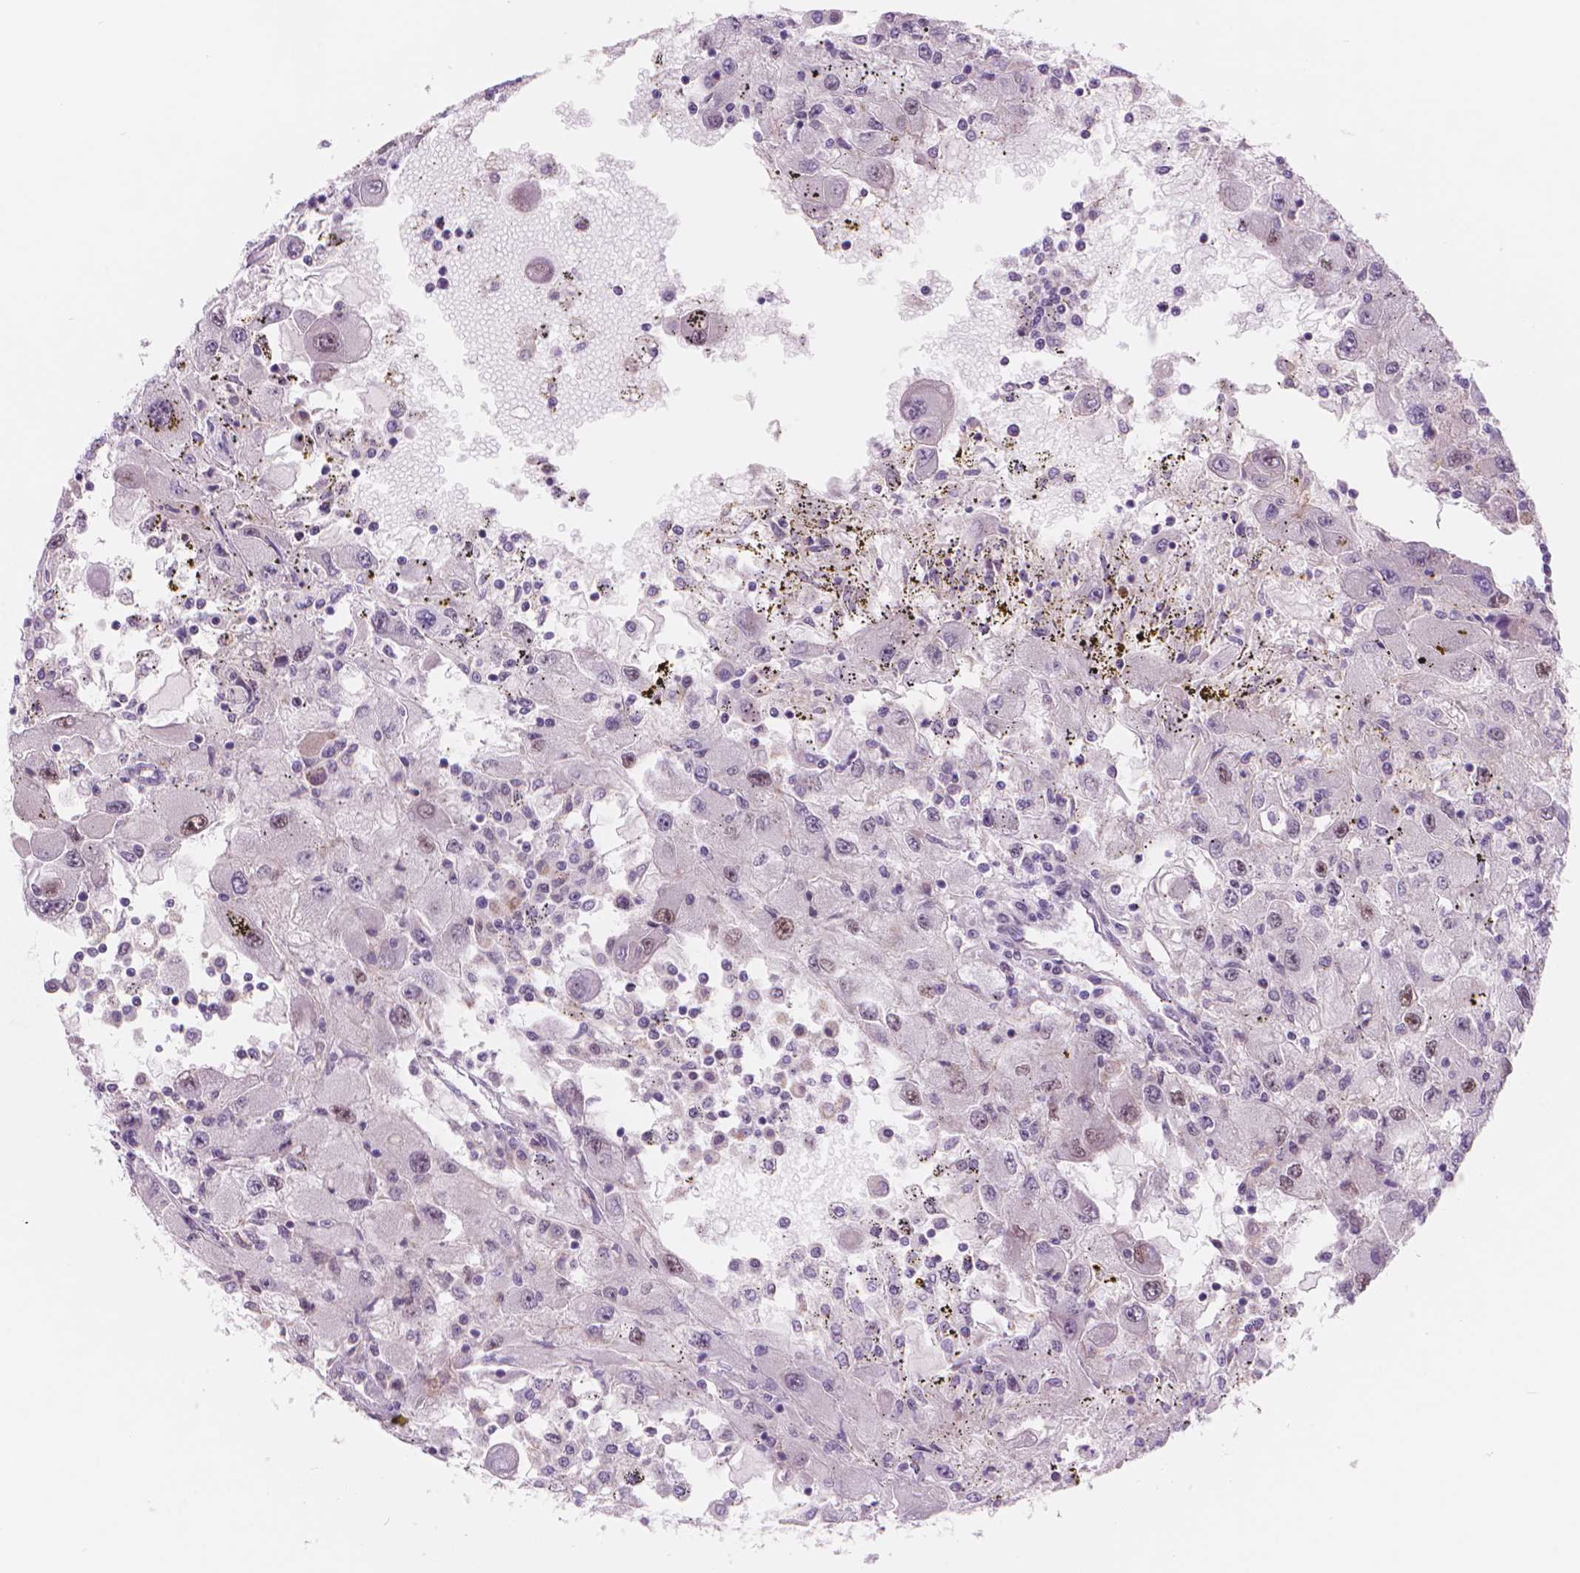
{"staining": {"intensity": "negative", "quantity": "none", "location": "none"}, "tissue": "renal cancer", "cell_type": "Tumor cells", "image_type": "cancer", "snomed": [{"axis": "morphology", "description": "Adenocarcinoma, NOS"}, {"axis": "topography", "description": "Kidney"}], "caption": "Image shows no protein expression in tumor cells of renal cancer tissue.", "gene": "POLR3D", "patient": {"sex": "female", "age": 67}}